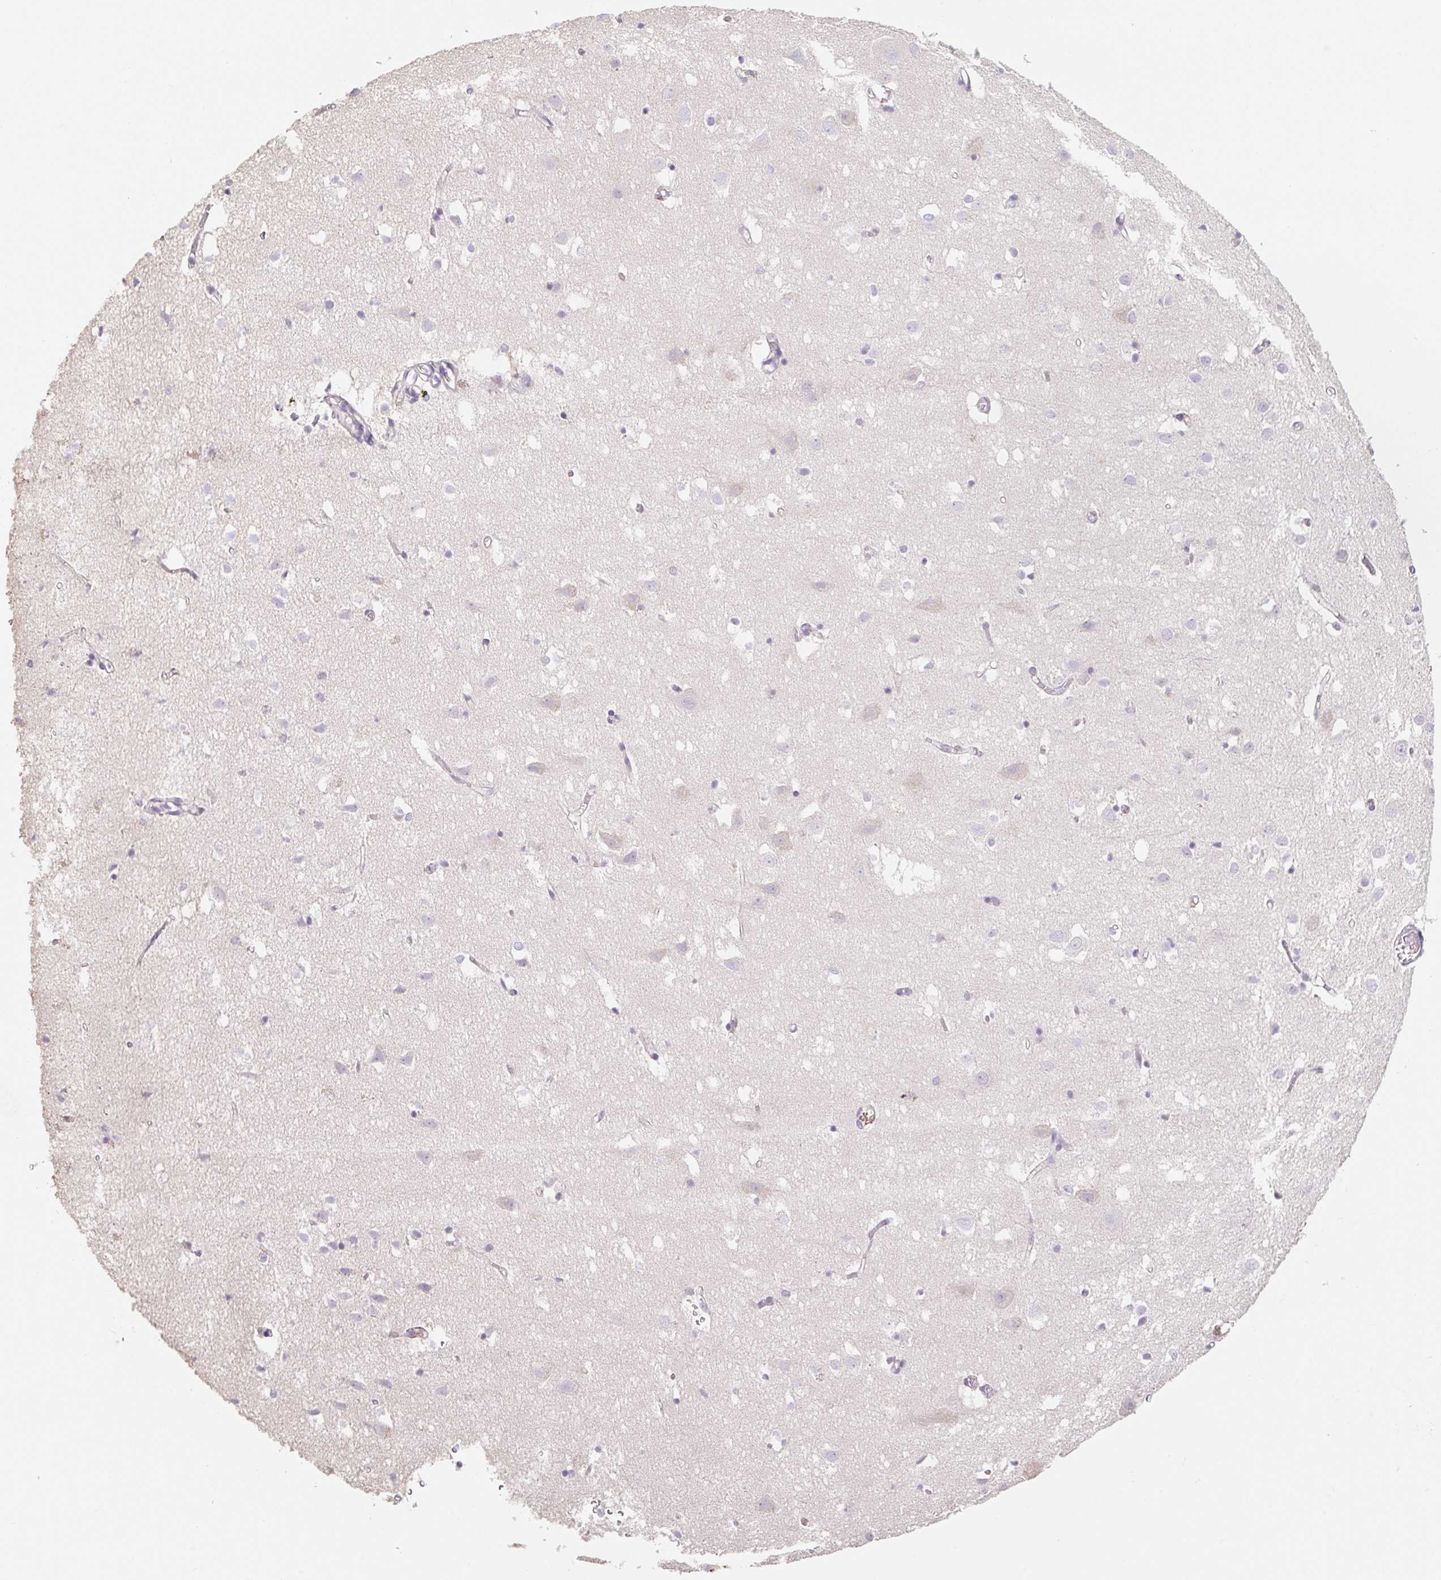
{"staining": {"intensity": "weak", "quantity": "25%-75%", "location": "nuclear"}, "tissue": "cerebral cortex", "cell_type": "Endothelial cells", "image_type": "normal", "snomed": [{"axis": "morphology", "description": "Normal tissue, NOS"}, {"axis": "topography", "description": "Cerebral cortex"}], "caption": "Protein expression analysis of normal human cerebral cortex reveals weak nuclear staining in approximately 25%-75% of endothelial cells. (DAB IHC, brown staining for protein, blue staining for nuclei).", "gene": "MIA2", "patient": {"sex": "male", "age": 70}}